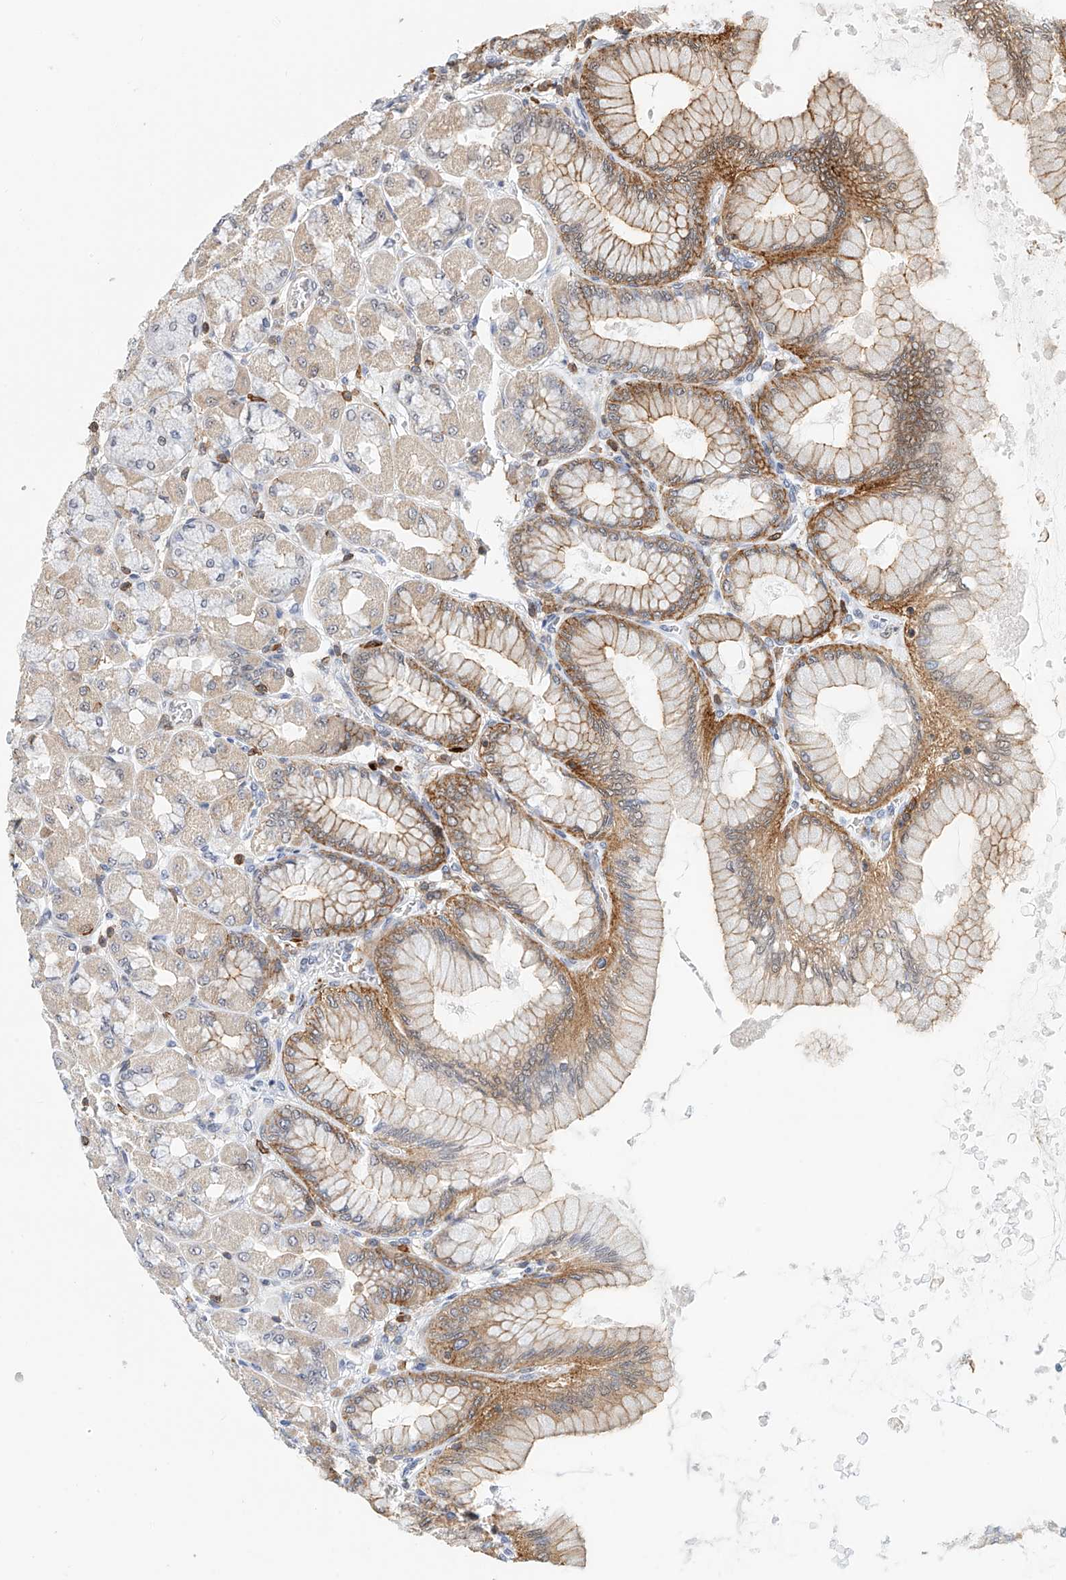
{"staining": {"intensity": "strong", "quantity": "25%-75%", "location": "cytoplasmic/membranous"}, "tissue": "stomach", "cell_type": "Glandular cells", "image_type": "normal", "snomed": [{"axis": "morphology", "description": "Normal tissue, NOS"}, {"axis": "topography", "description": "Stomach, upper"}], "caption": "Immunohistochemical staining of unremarkable human stomach reveals high levels of strong cytoplasmic/membranous expression in about 25%-75% of glandular cells. Ihc stains the protein in brown and the nuclei are stained blue.", "gene": "MICAL1", "patient": {"sex": "female", "age": 56}}